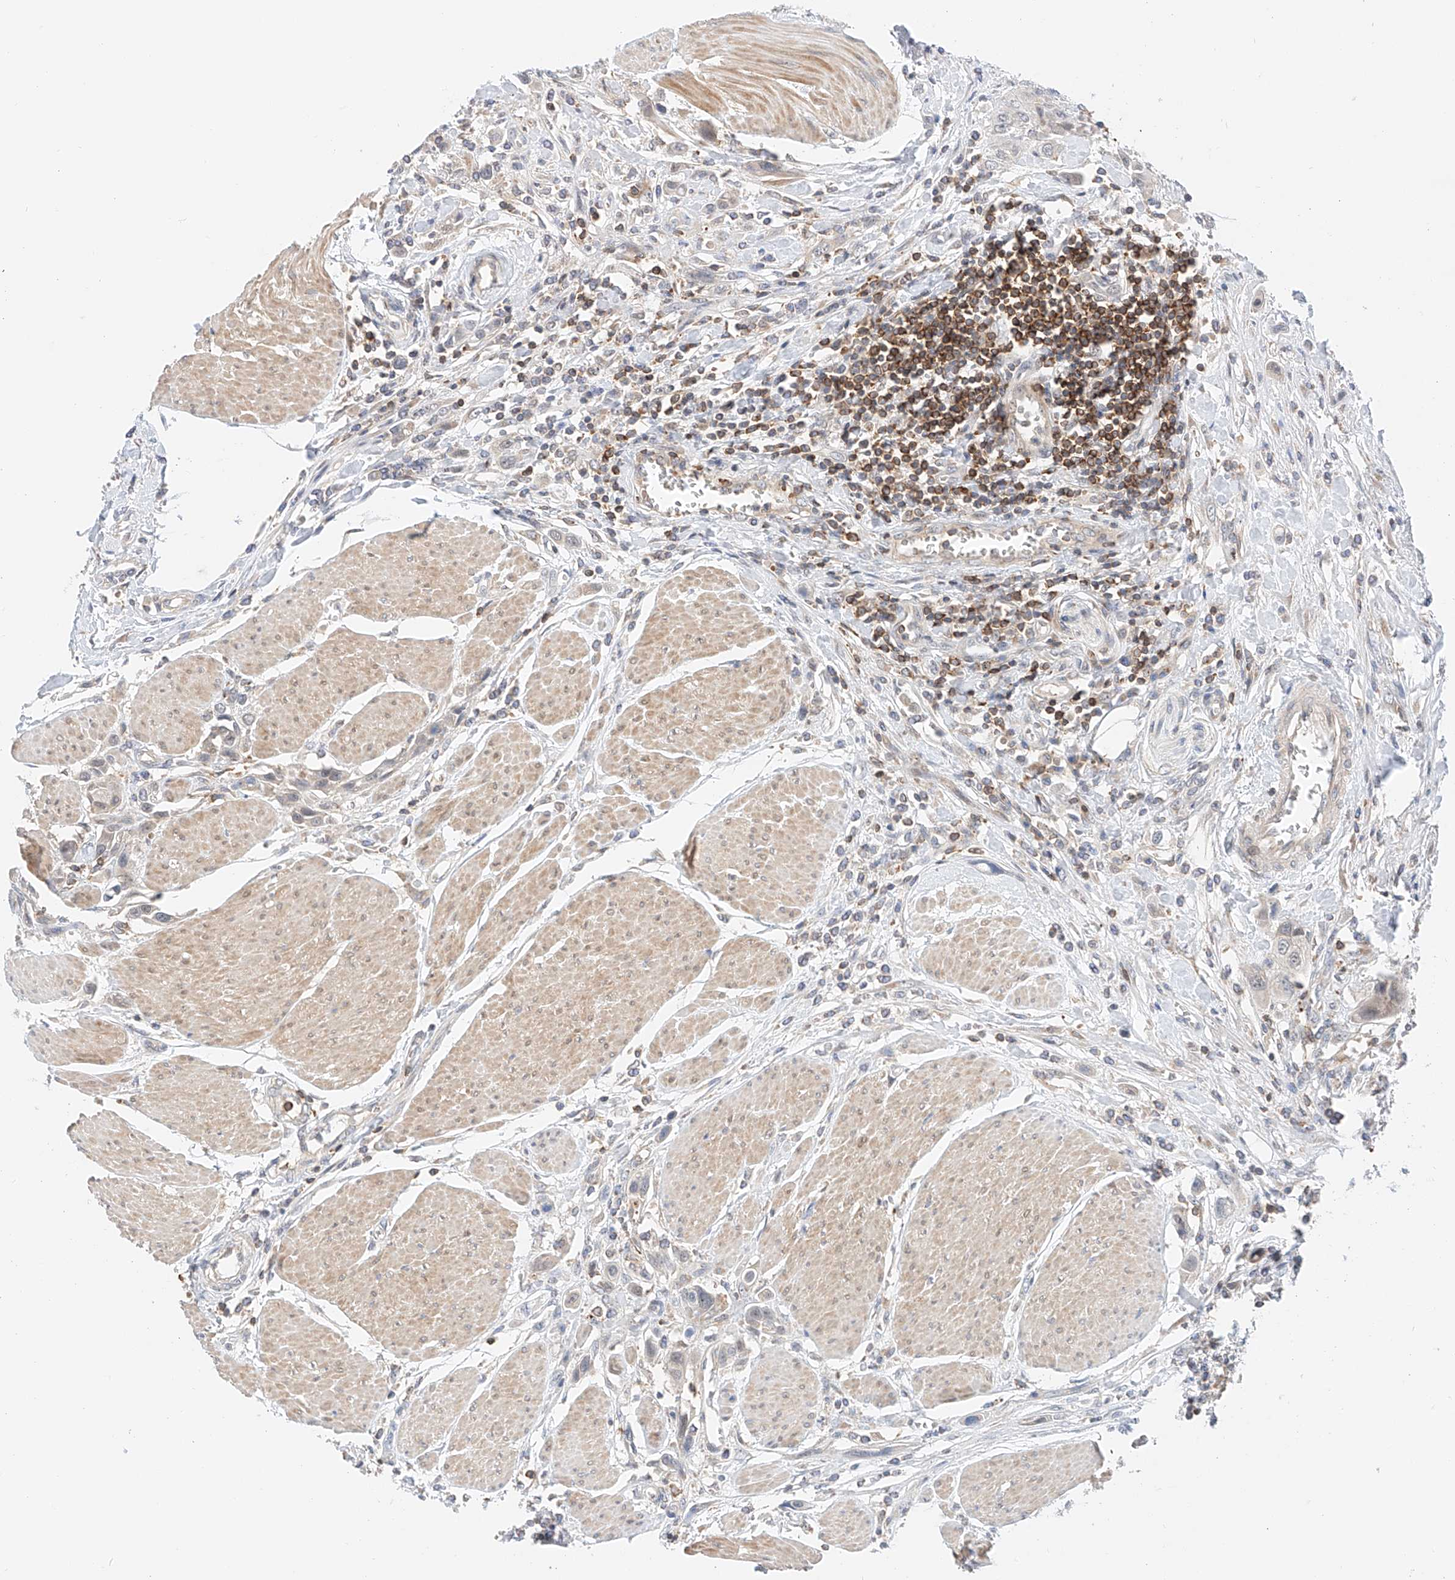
{"staining": {"intensity": "negative", "quantity": "none", "location": "none"}, "tissue": "urothelial cancer", "cell_type": "Tumor cells", "image_type": "cancer", "snomed": [{"axis": "morphology", "description": "Urothelial carcinoma, High grade"}, {"axis": "topography", "description": "Urinary bladder"}], "caption": "Urothelial cancer was stained to show a protein in brown. There is no significant staining in tumor cells. (Stains: DAB (3,3'-diaminobenzidine) immunohistochemistry with hematoxylin counter stain, Microscopy: brightfield microscopy at high magnification).", "gene": "MFN2", "patient": {"sex": "male", "age": 50}}